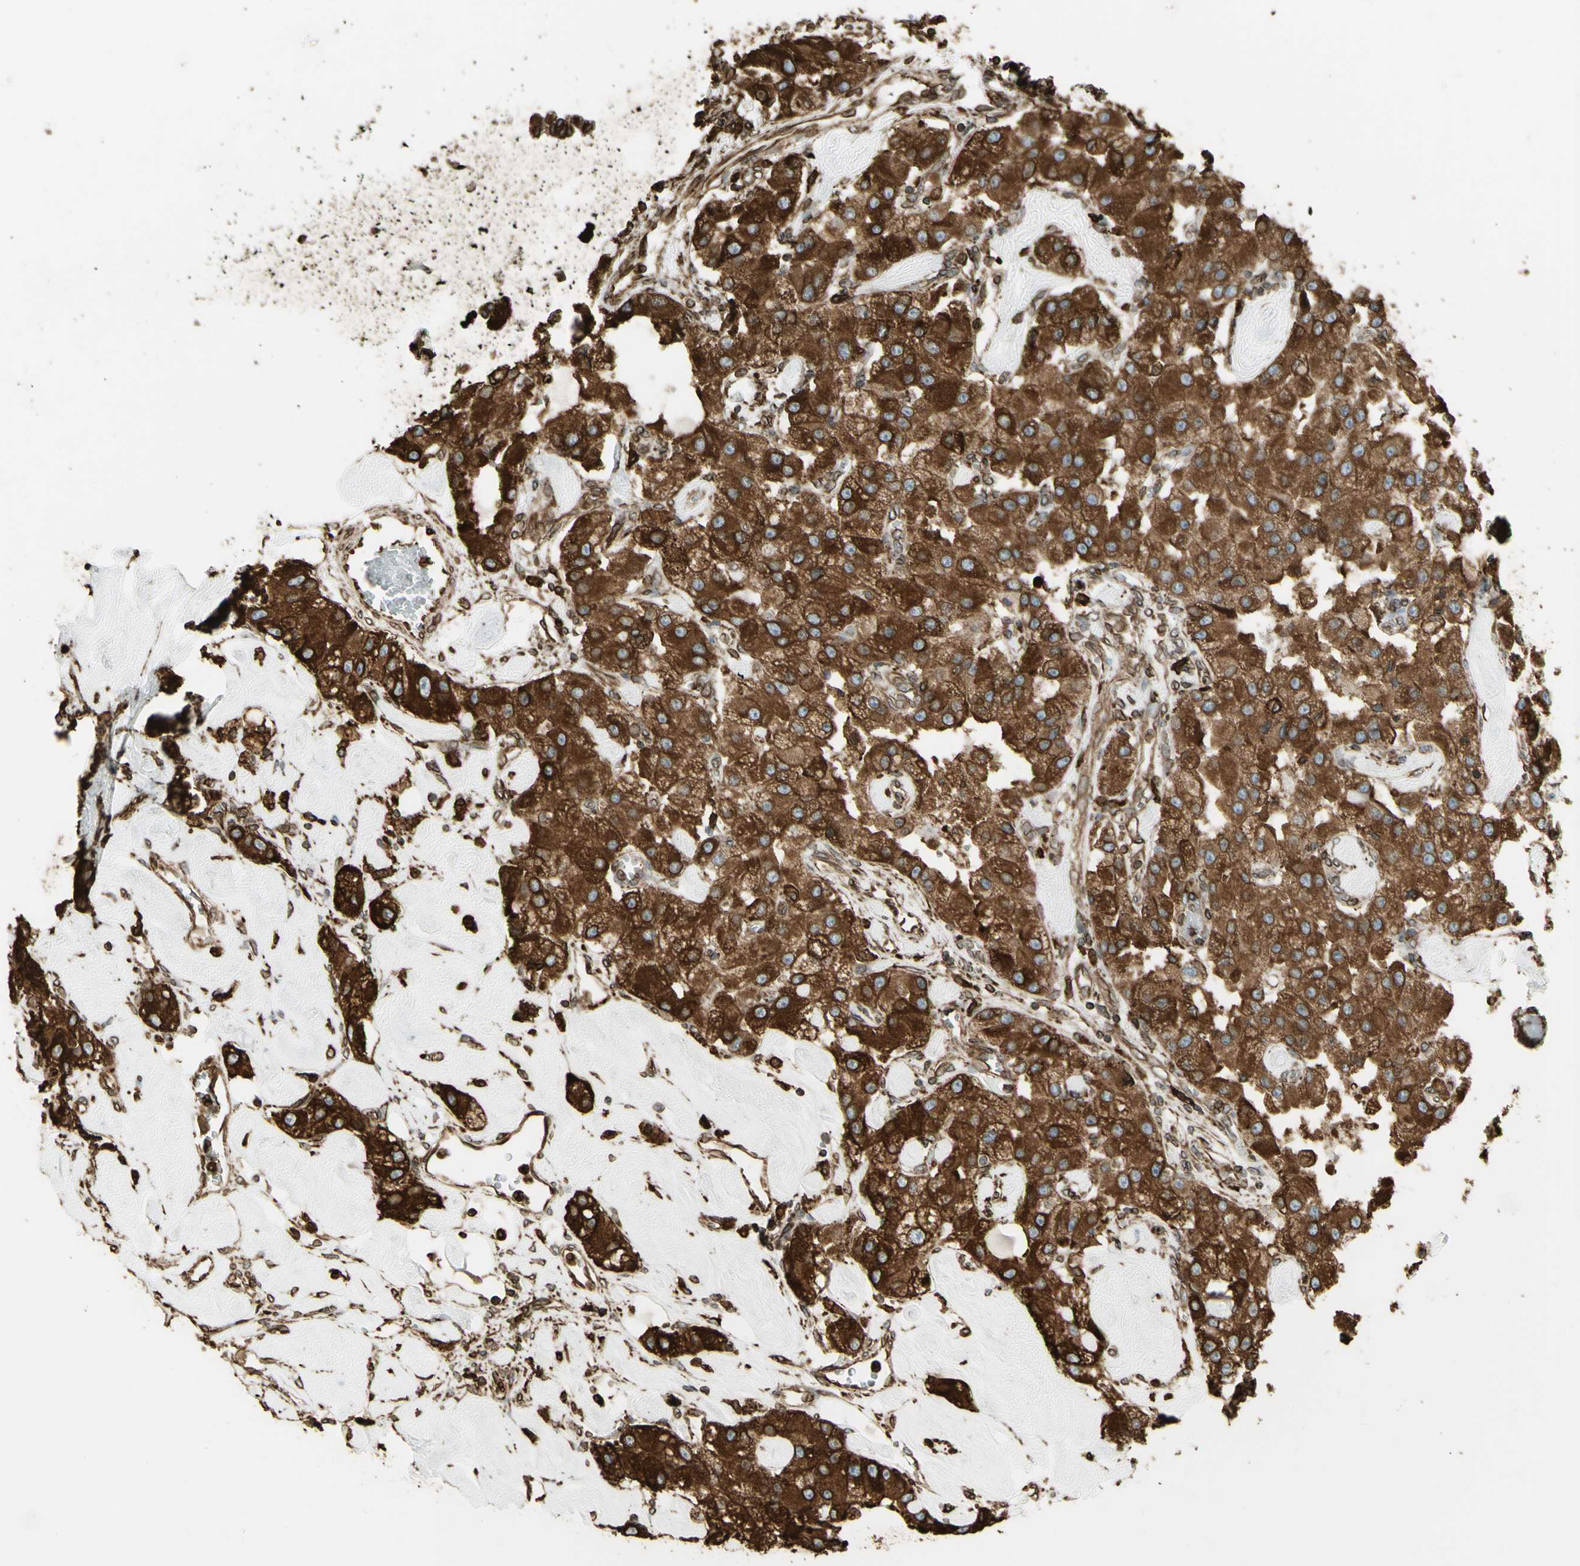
{"staining": {"intensity": "moderate", "quantity": ">75%", "location": "cytoplasmic/membranous"}, "tissue": "carcinoid", "cell_type": "Tumor cells", "image_type": "cancer", "snomed": [{"axis": "morphology", "description": "Carcinoid, malignant, NOS"}, {"axis": "topography", "description": "Pancreas"}], "caption": "Immunohistochemical staining of human carcinoid displays medium levels of moderate cytoplasmic/membranous expression in about >75% of tumor cells.", "gene": "CANX", "patient": {"sex": "male", "age": 41}}